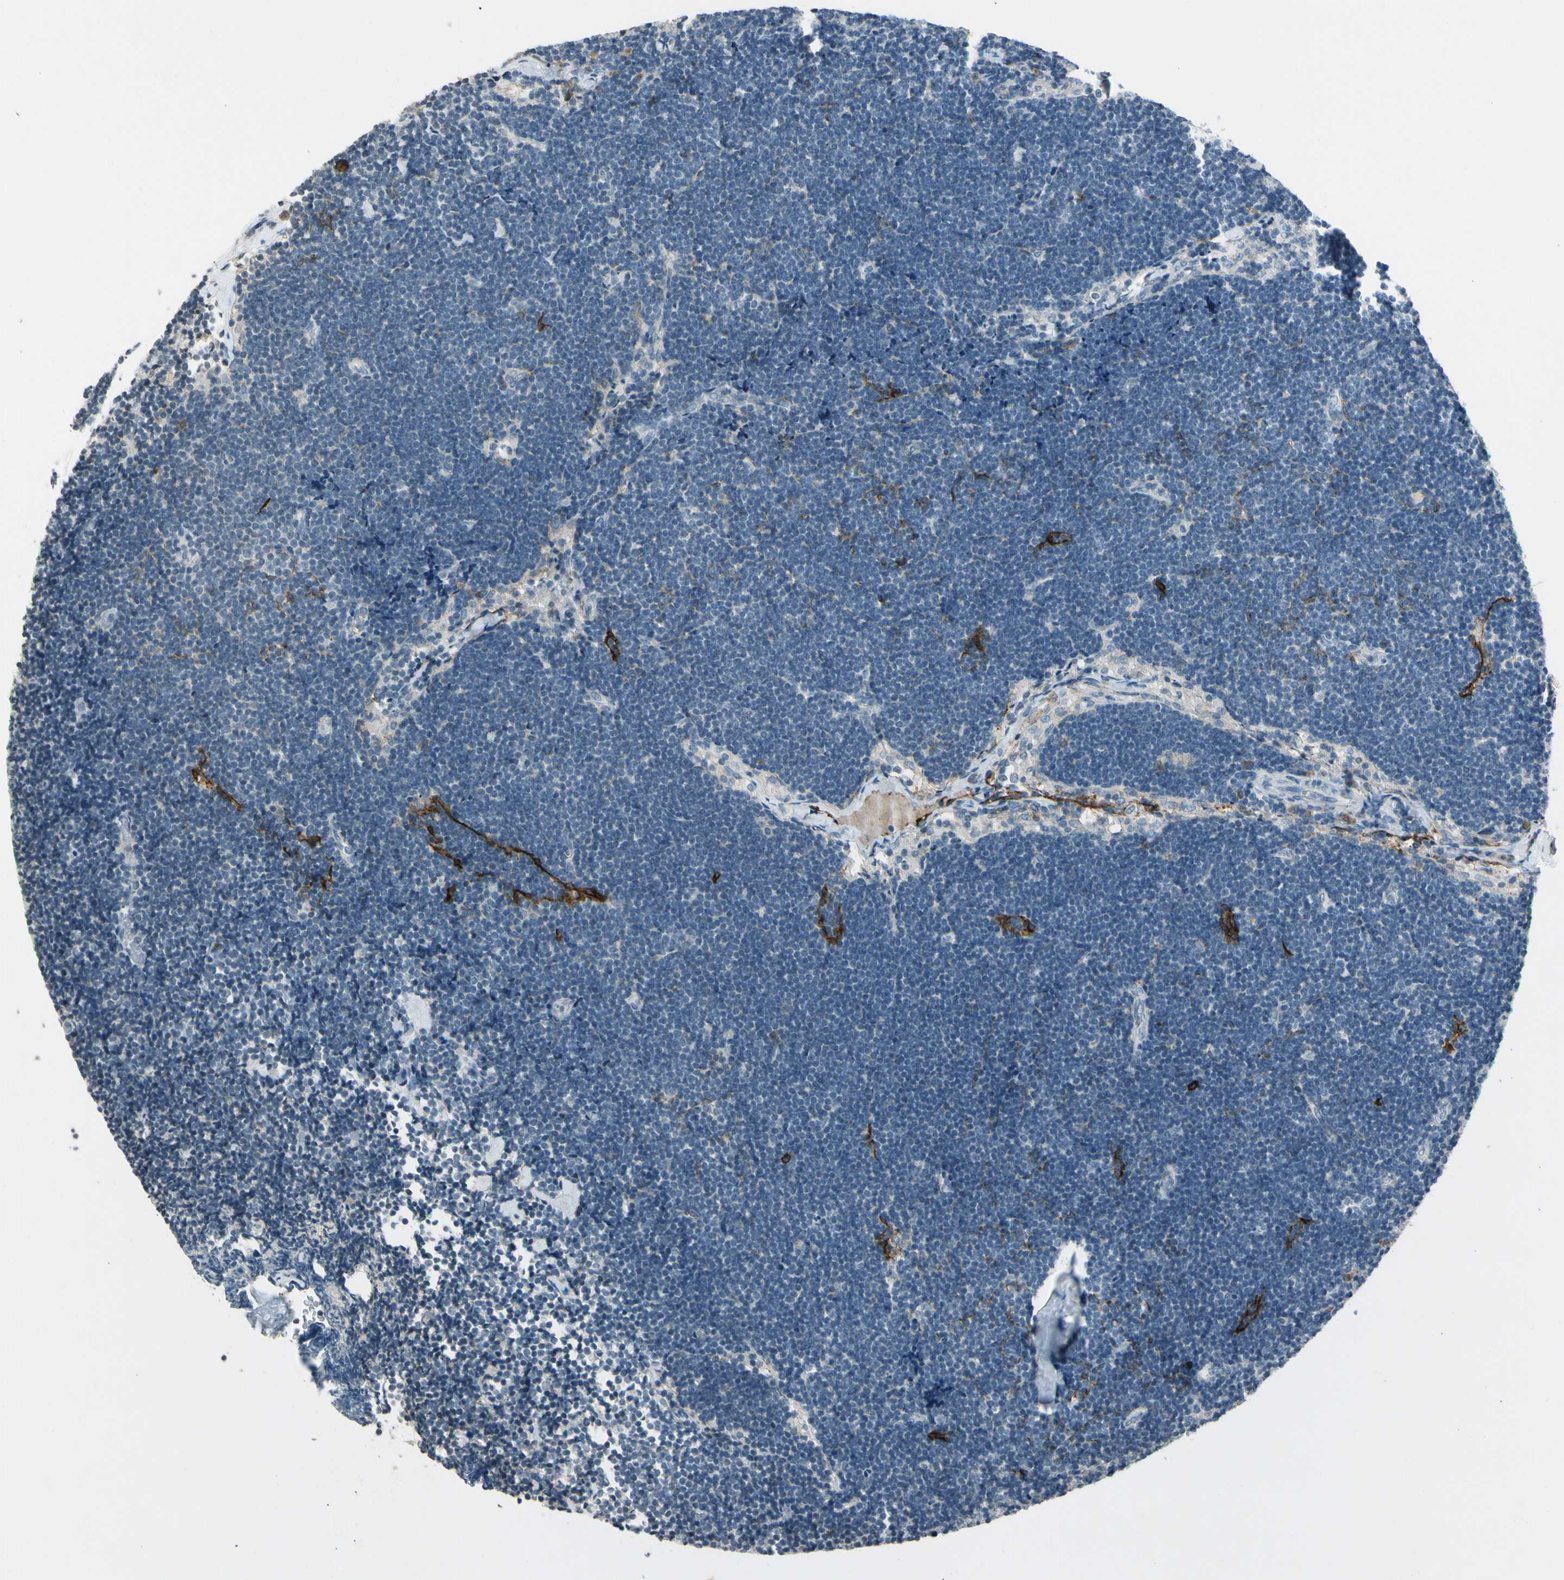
{"staining": {"intensity": "negative", "quantity": "none", "location": "none"}, "tissue": "lymph node", "cell_type": "Germinal center cells", "image_type": "normal", "snomed": [{"axis": "morphology", "description": "Normal tissue, NOS"}, {"axis": "topography", "description": "Lymph node"}], "caption": "The IHC histopathology image has no significant expression in germinal center cells of lymph node.", "gene": "PDPN", "patient": {"sex": "male", "age": 63}}